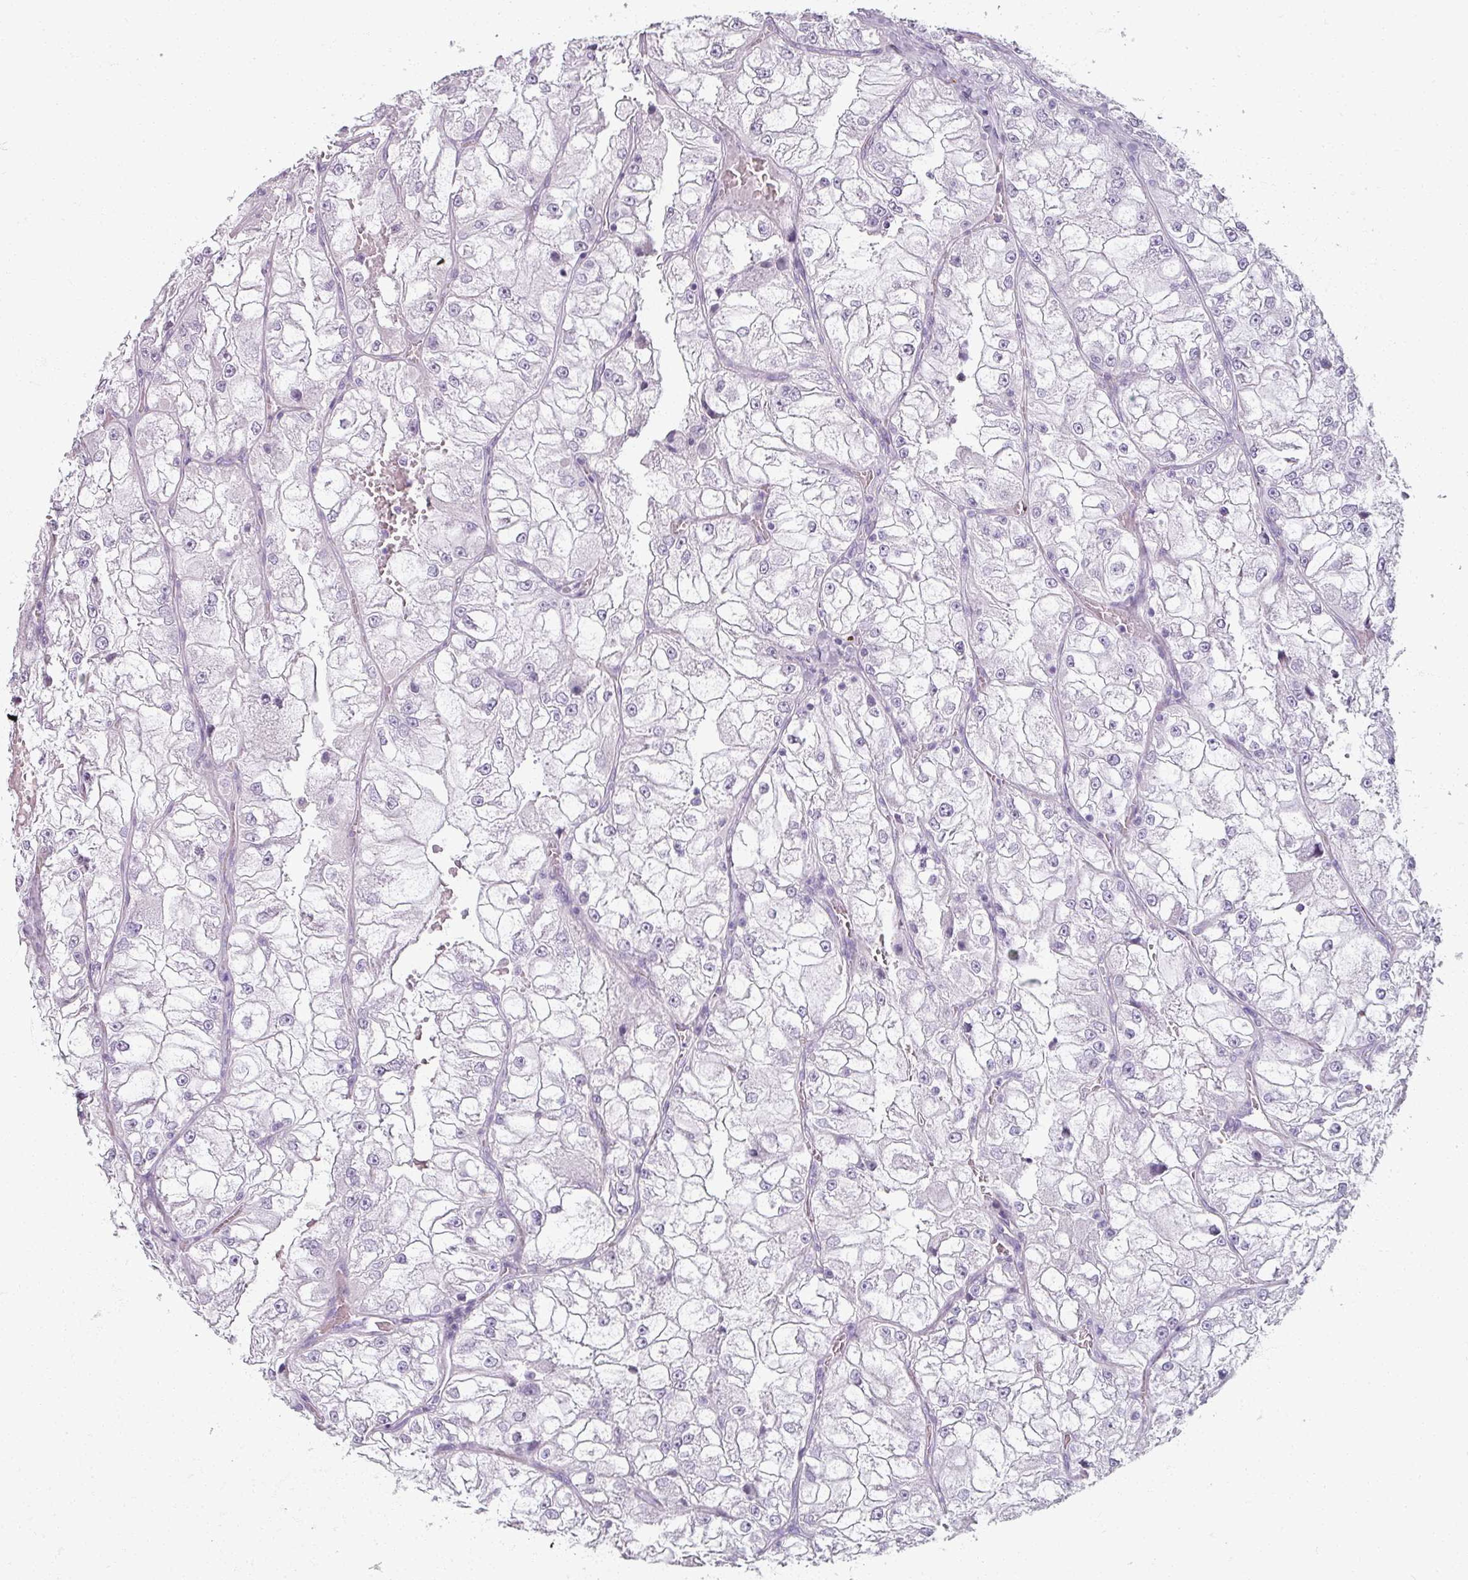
{"staining": {"intensity": "negative", "quantity": "none", "location": "none"}, "tissue": "renal cancer", "cell_type": "Tumor cells", "image_type": "cancer", "snomed": [{"axis": "morphology", "description": "Adenocarcinoma, NOS"}, {"axis": "topography", "description": "Kidney"}], "caption": "High magnification brightfield microscopy of renal cancer (adenocarcinoma) stained with DAB (3,3'-diaminobenzidine) (brown) and counterstained with hematoxylin (blue): tumor cells show no significant positivity.", "gene": "REG3G", "patient": {"sex": "female", "age": 72}}